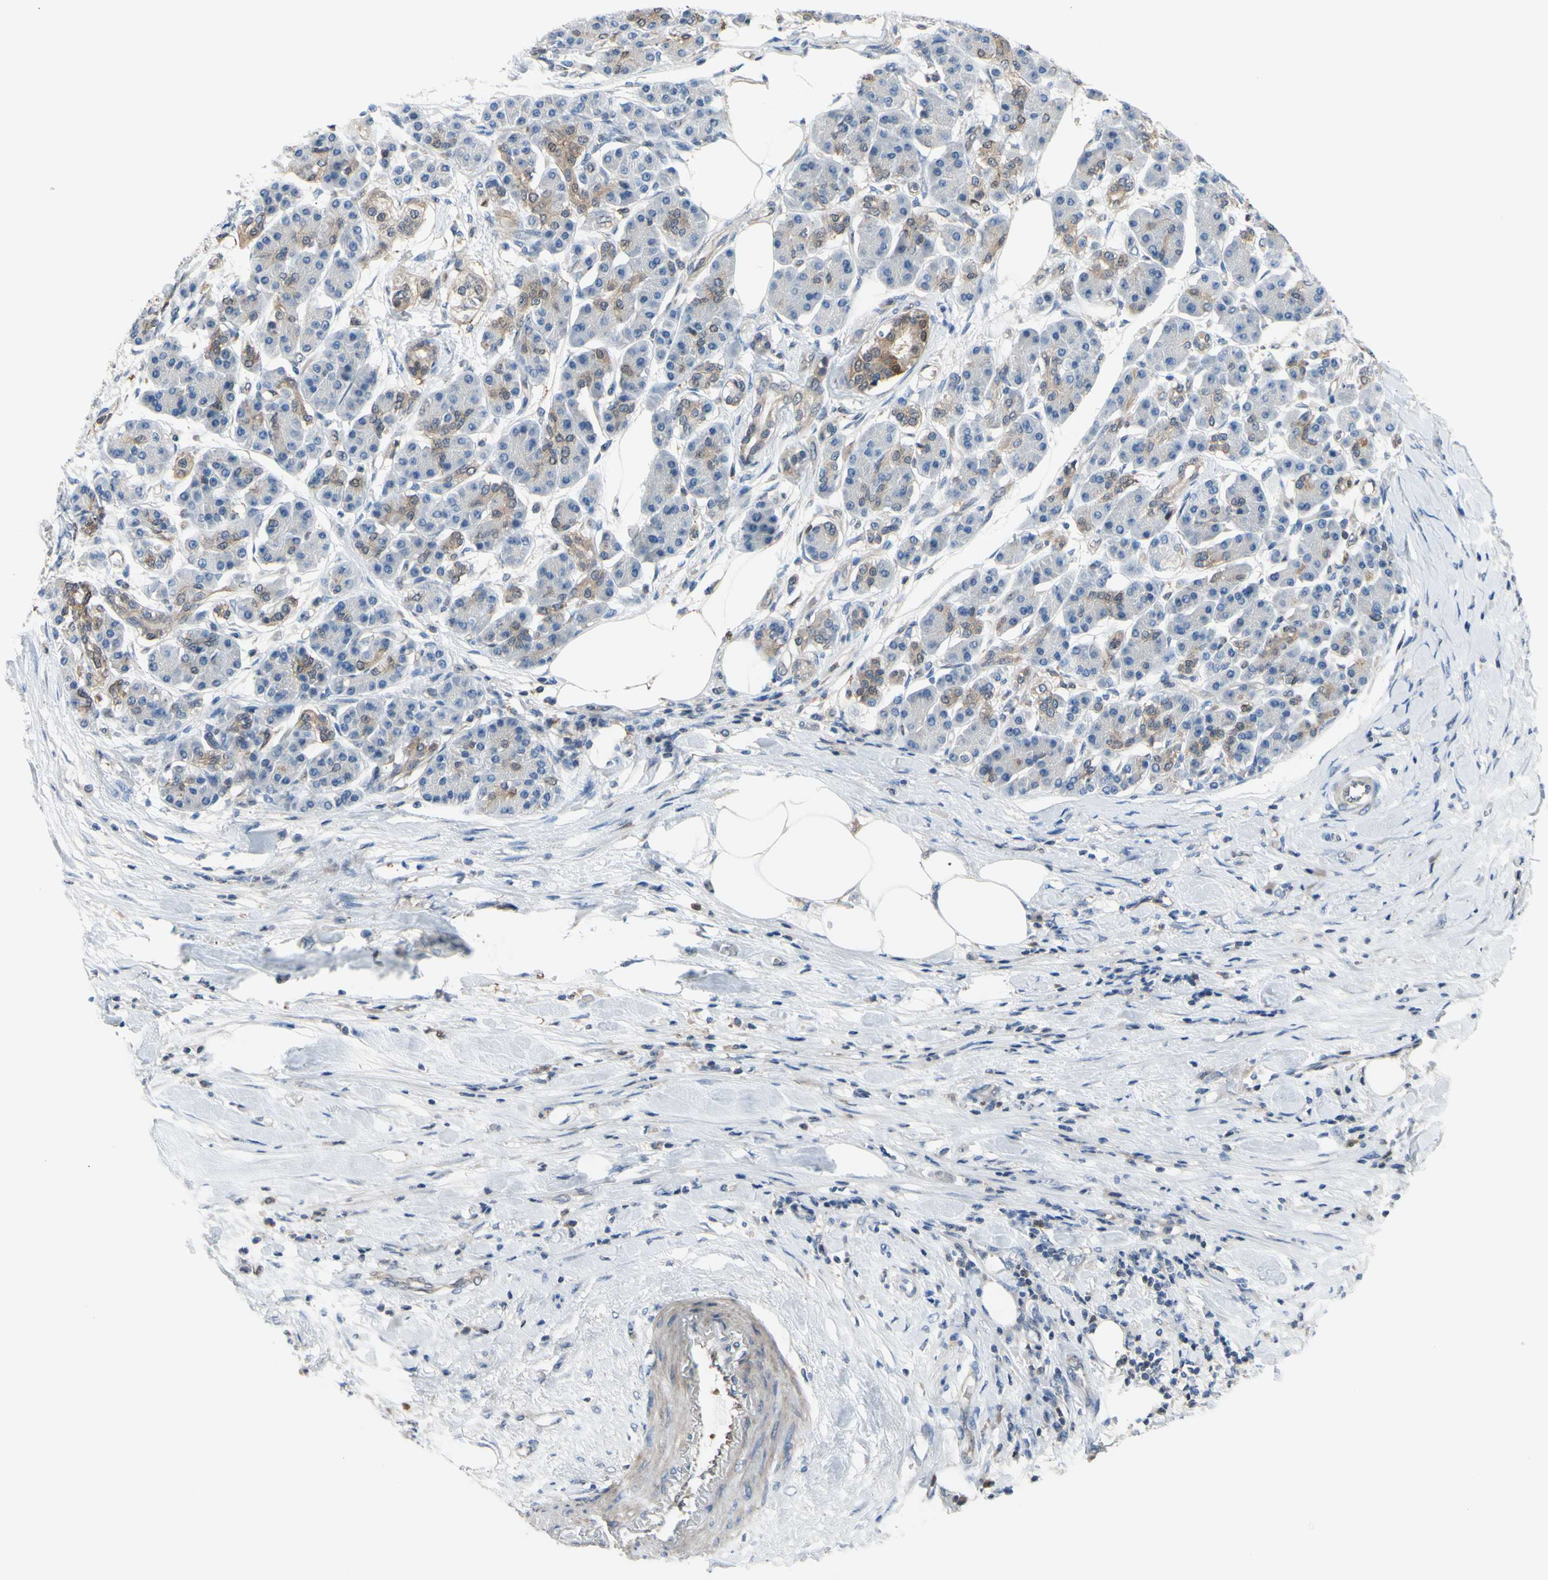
{"staining": {"intensity": "weak", "quantity": ">75%", "location": "cytoplasmic/membranous,nuclear"}, "tissue": "pancreatic cancer", "cell_type": "Tumor cells", "image_type": "cancer", "snomed": [{"axis": "morphology", "description": "Adenocarcinoma, NOS"}, {"axis": "morphology", "description": "Adenocarcinoma, metastatic, NOS"}, {"axis": "topography", "description": "Lymph node"}, {"axis": "topography", "description": "Pancreas"}, {"axis": "topography", "description": "Duodenum"}], "caption": "IHC histopathology image of neoplastic tissue: human pancreatic cancer (metastatic adenocarcinoma) stained using immunohistochemistry displays low levels of weak protein expression localized specifically in the cytoplasmic/membranous and nuclear of tumor cells, appearing as a cytoplasmic/membranous and nuclear brown color.", "gene": "UPK3B", "patient": {"sex": "female", "age": 64}}